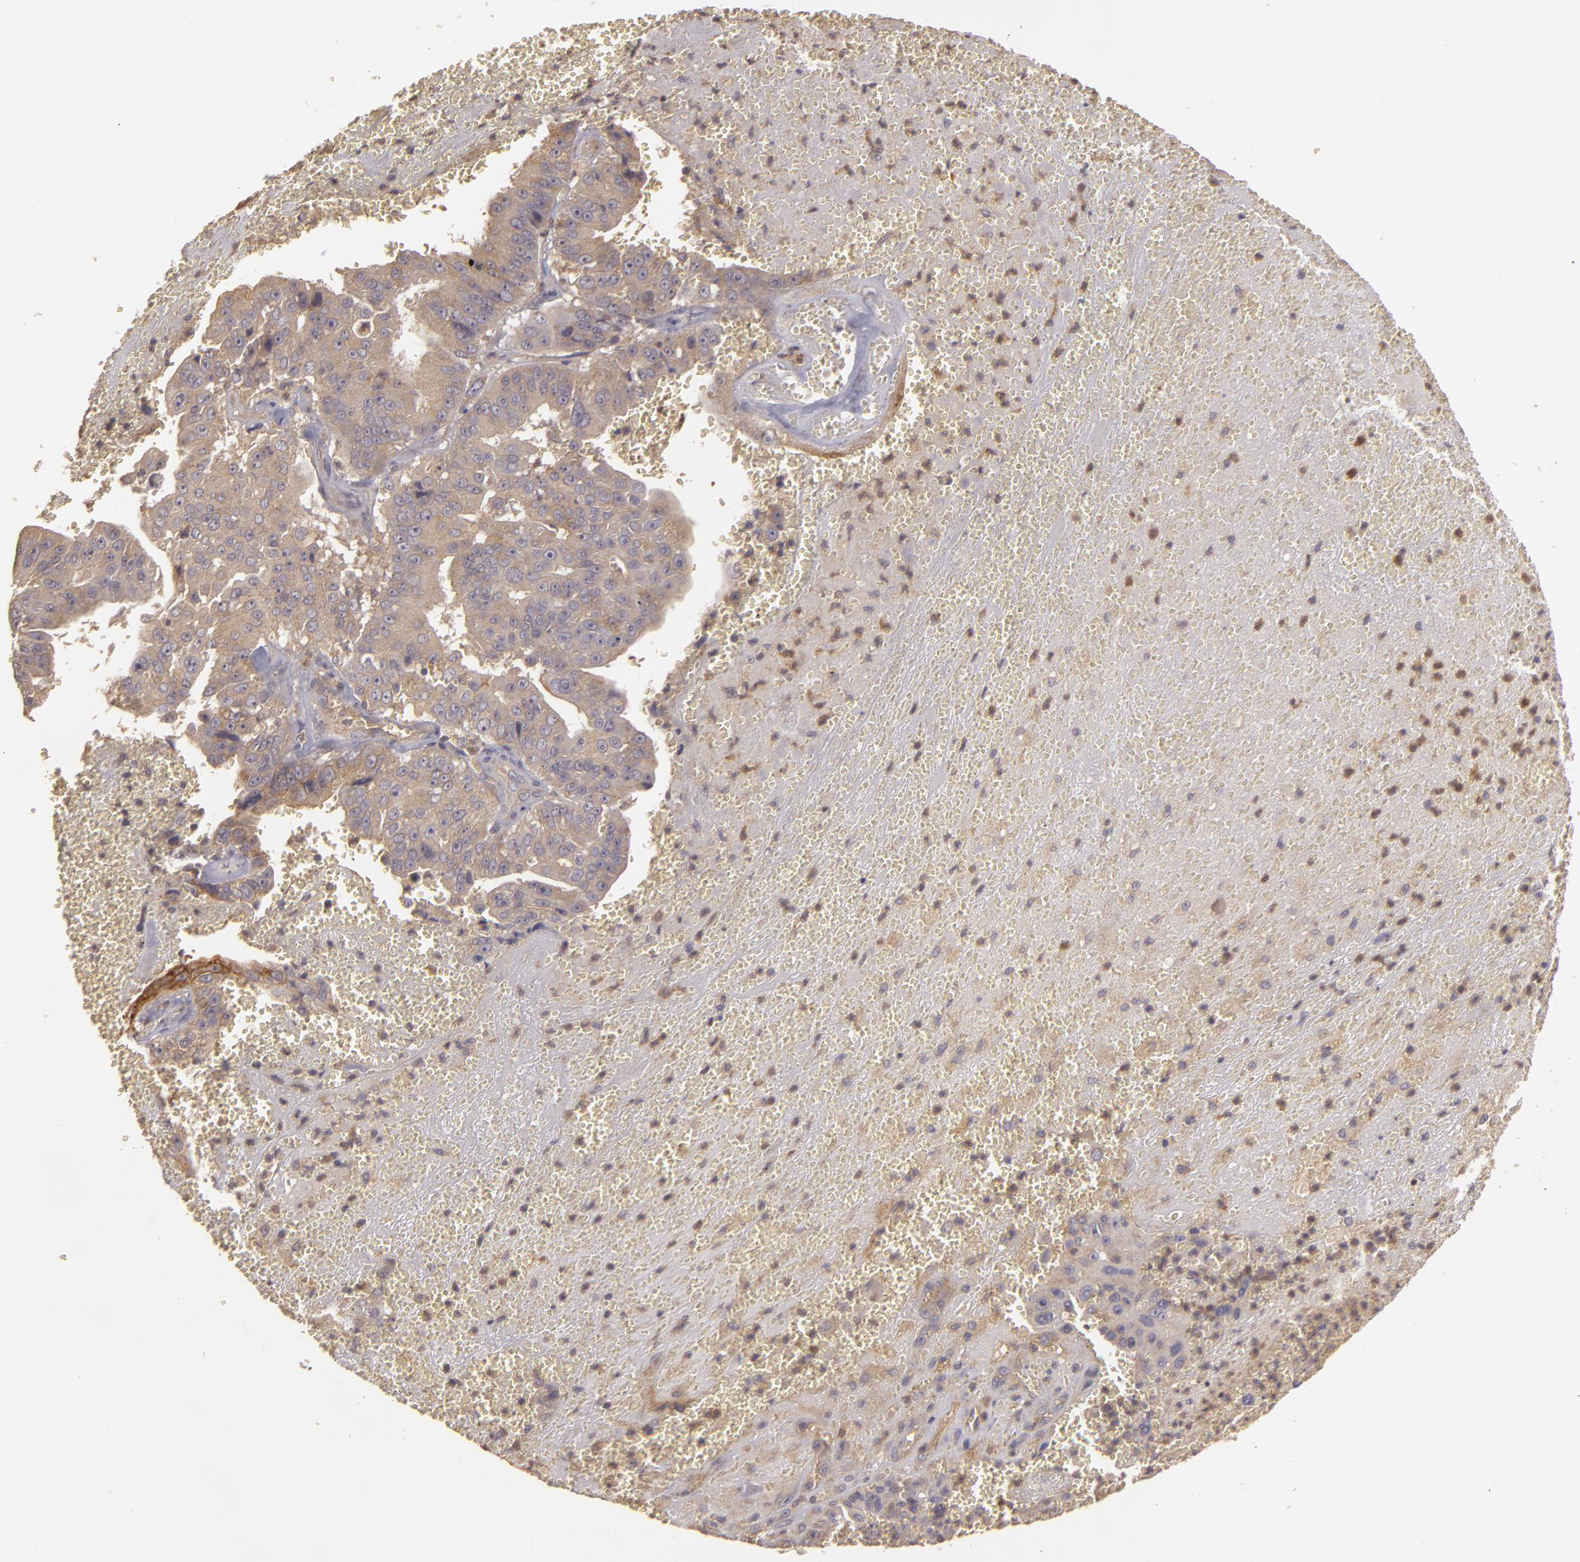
{"staining": {"intensity": "weak", "quantity": ">75%", "location": "cytoplasmic/membranous"}, "tissue": "liver cancer", "cell_type": "Tumor cells", "image_type": "cancer", "snomed": [{"axis": "morphology", "description": "Cholangiocarcinoma"}, {"axis": "topography", "description": "Liver"}], "caption": "Immunohistochemical staining of human liver cancer shows weak cytoplasmic/membranous protein staining in approximately >75% of tumor cells. Nuclei are stained in blue.", "gene": "HRAS", "patient": {"sex": "female", "age": 79}}